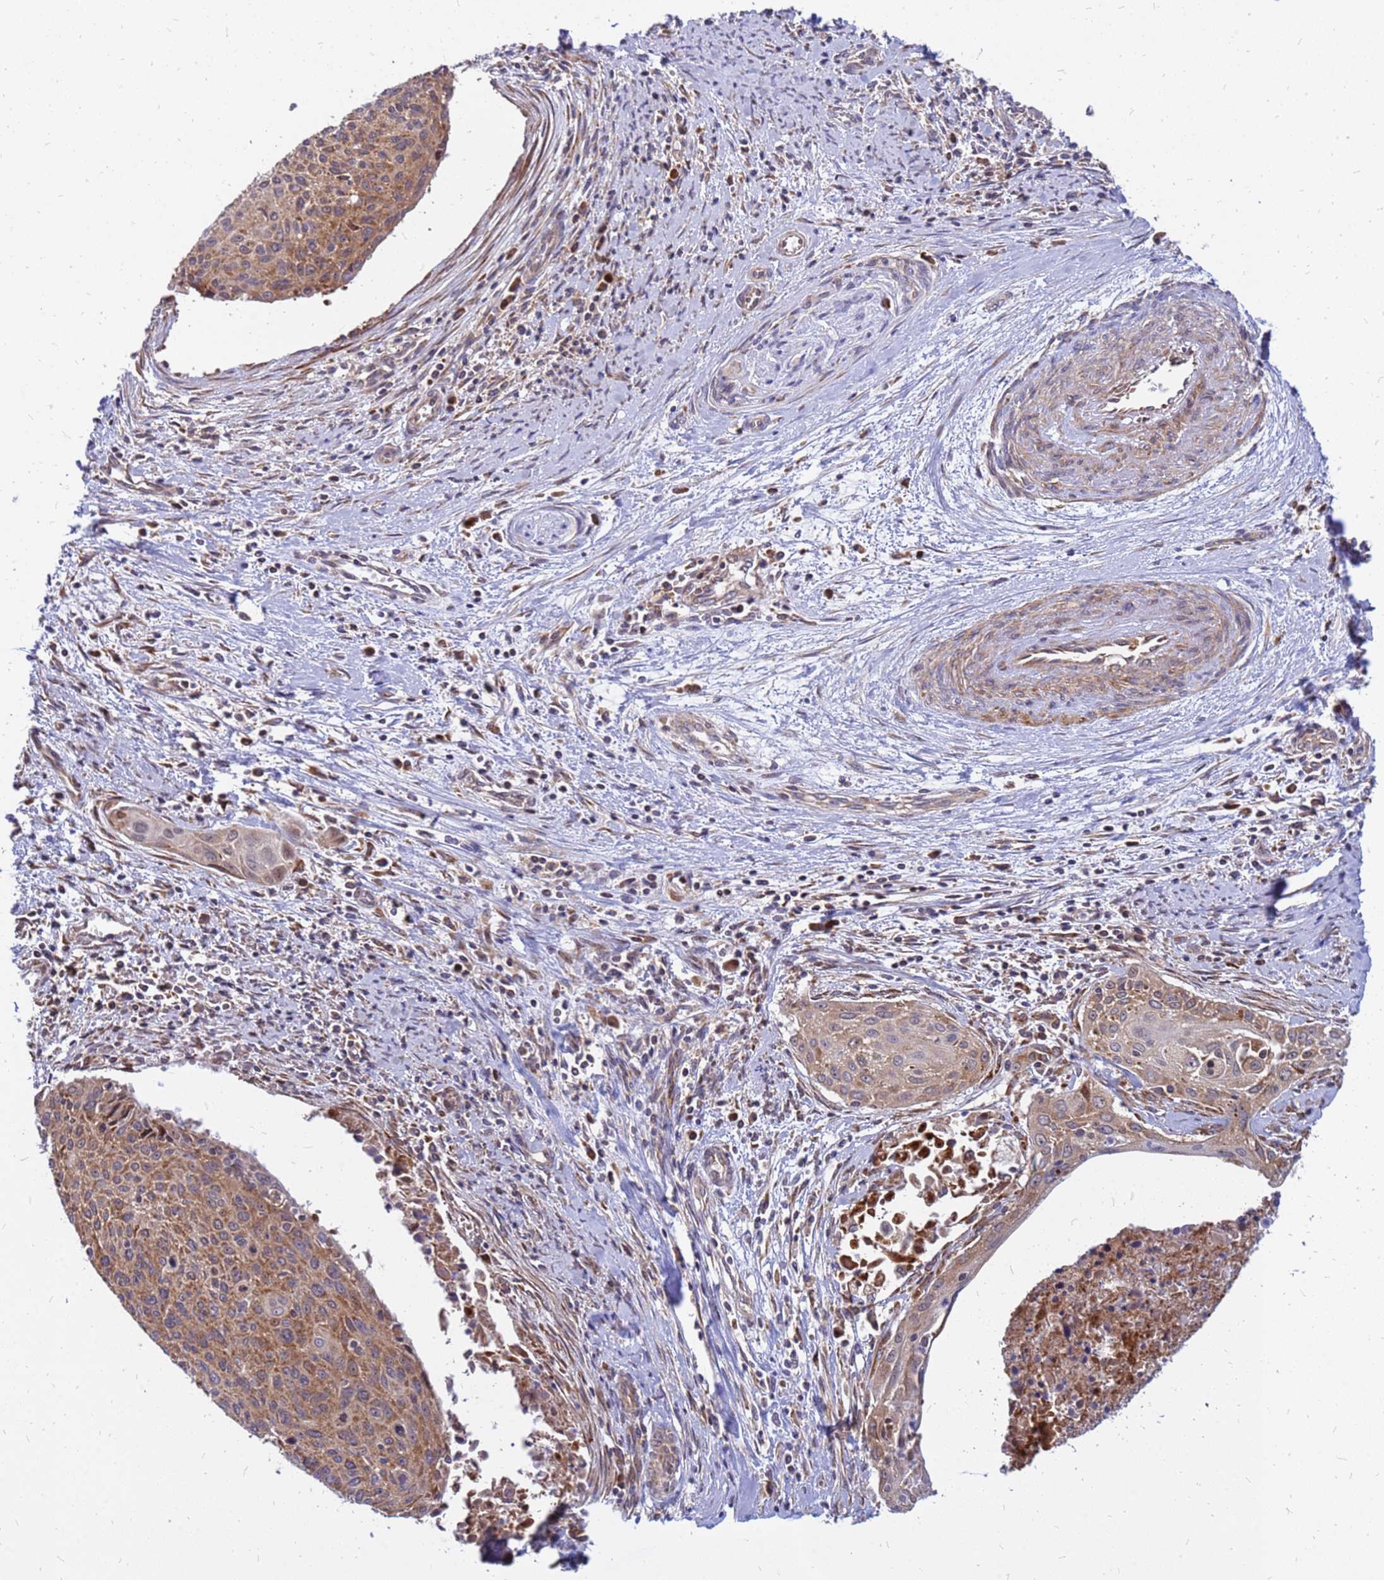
{"staining": {"intensity": "moderate", "quantity": "25%-75%", "location": "cytoplasmic/membranous"}, "tissue": "cervical cancer", "cell_type": "Tumor cells", "image_type": "cancer", "snomed": [{"axis": "morphology", "description": "Squamous cell carcinoma, NOS"}, {"axis": "topography", "description": "Cervix"}], "caption": "Brown immunohistochemical staining in cervical cancer reveals moderate cytoplasmic/membranous positivity in approximately 25%-75% of tumor cells. (brown staining indicates protein expression, while blue staining denotes nuclei).", "gene": "RPL8", "patient": {"sex": "female", "age": 55}}